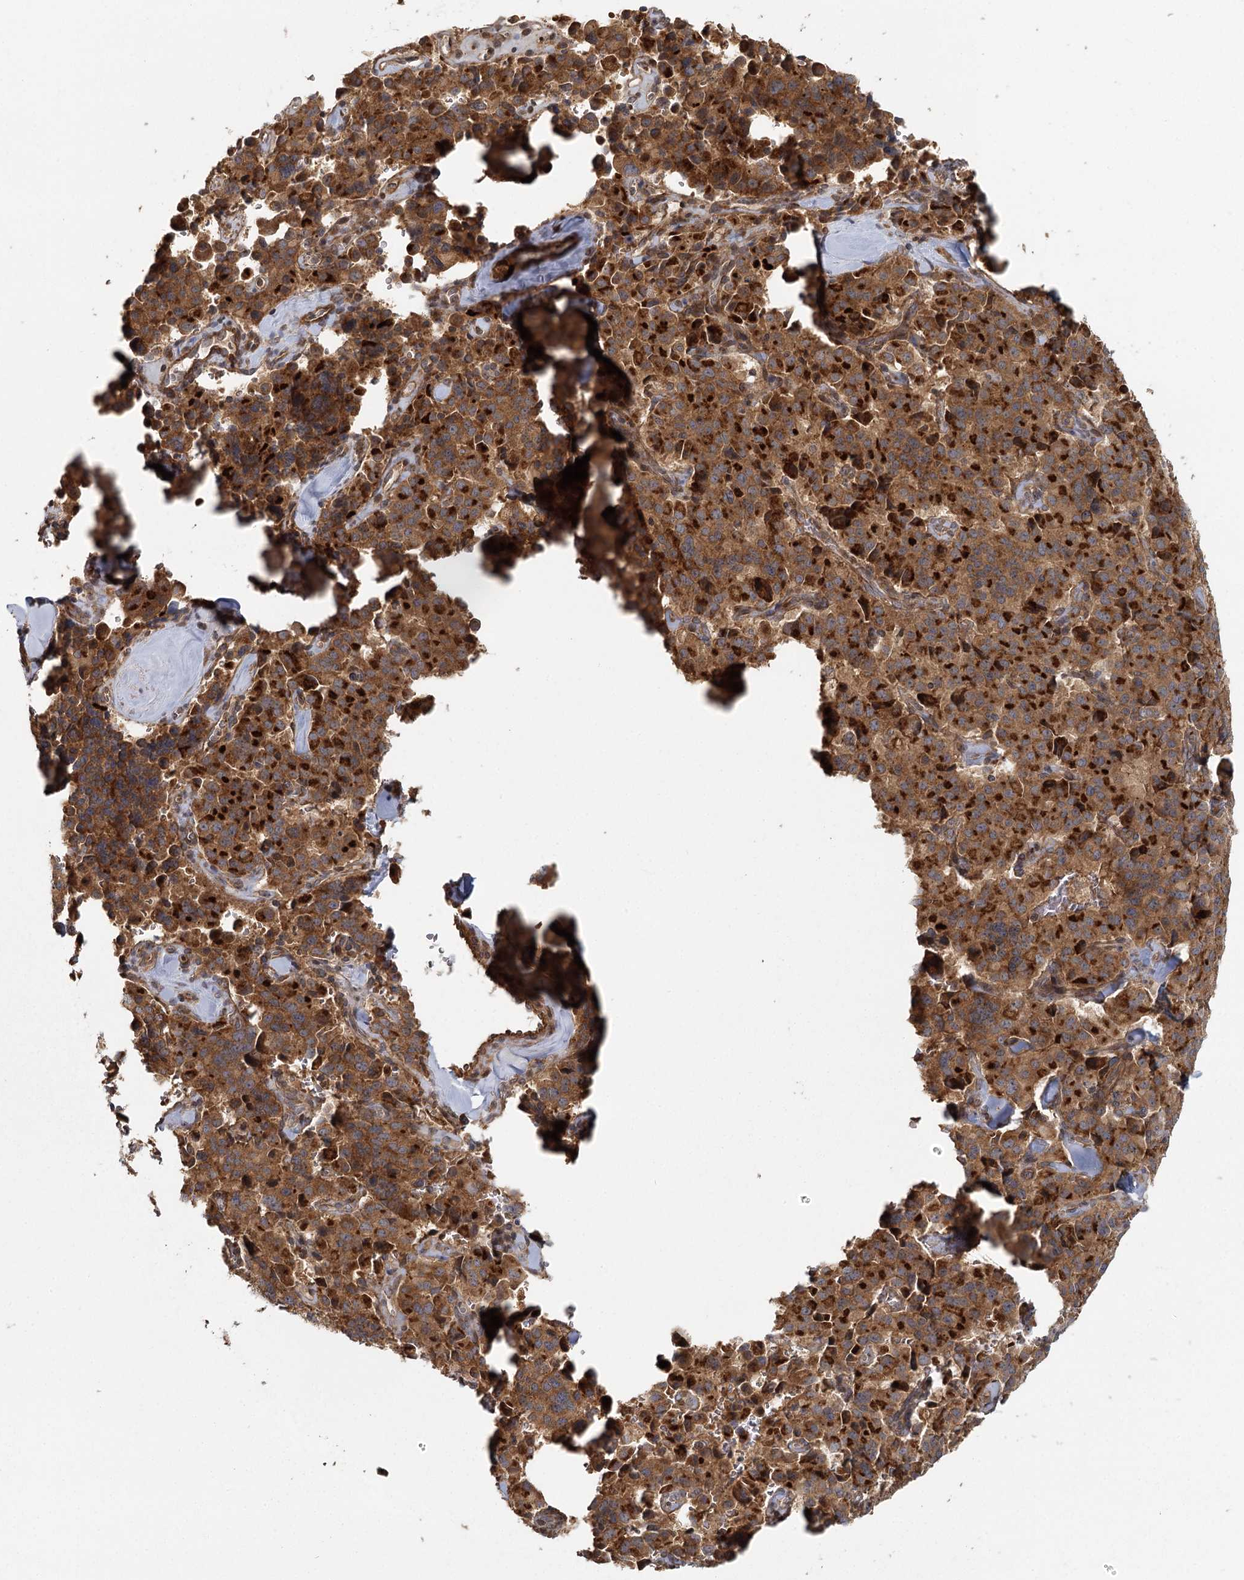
{"staining": {"intensity": "strong", "quantity": ">75%", "location": "cytoplasmic/membranous"}, "tissue": "pancreatic cancer", "cell_type": "Tumor cells", "image_type": "cancer", "snomed": [{"axis": "morphology", "description": "Adenocarcinoma, NOS"}, {"axis": "topography", "description": "Pancreas"}], "caption": "Pancreatic adenocarcinoma was stained to show a protein in brown. There is high levels of strong cytoplasmic/membranous staining in approximately >75% of tumor cells.", "gene": "RAPGEF6", "patient": {"sex": "male", "age": 65}}